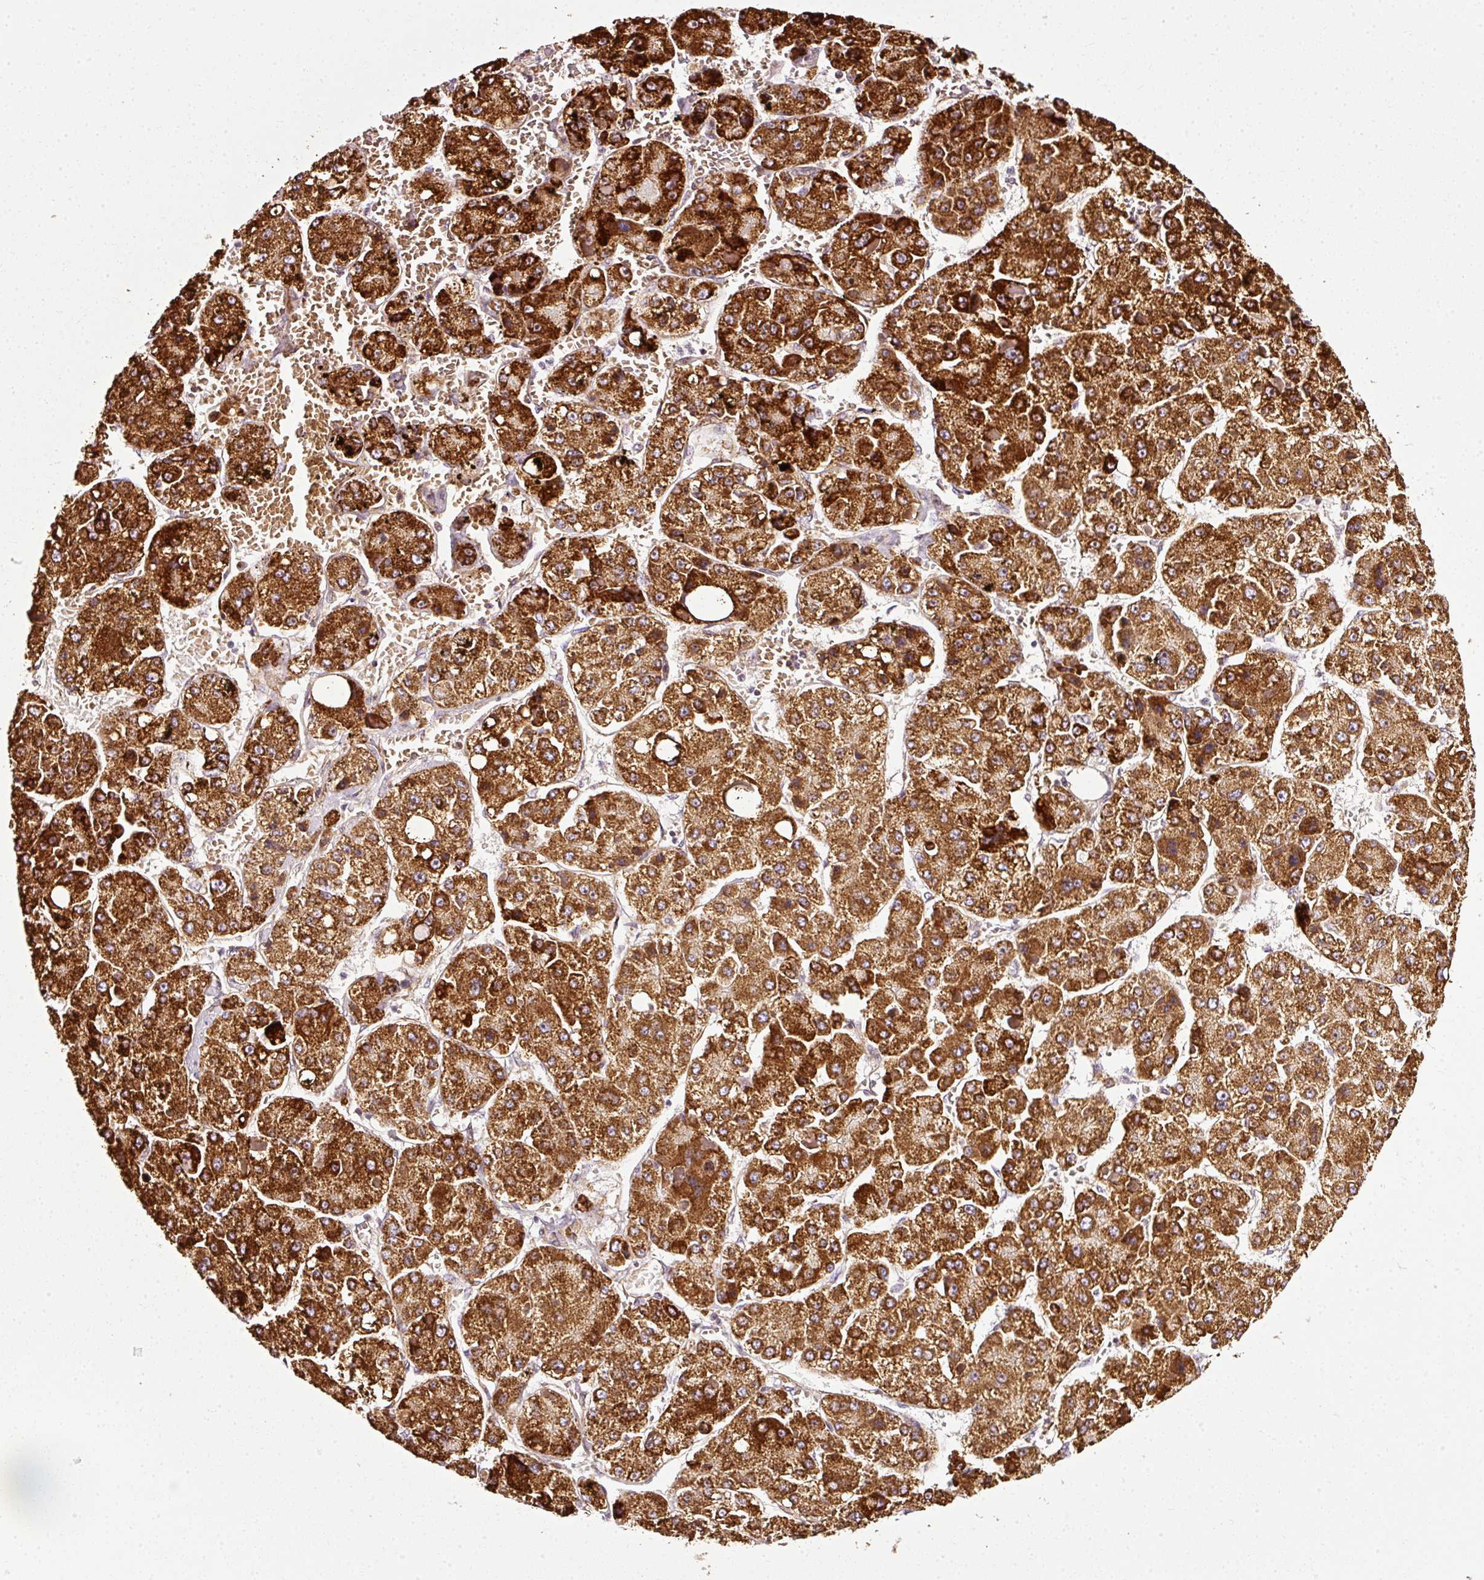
{"staining": {"intensity": "strong", "quantity": ">75%", "location": "cytoplasmic/membranous"}, "tissue": "liver cancer", "cell_type": "Tumor cells", "image_type": "cancer", "snomed": [{"axis": "morphology", "description": "Carcinoma, Hepatocellular, NOS"}, {"axis": "topography", "description": "Liver"}], "caption": "A brown stain shows strong cytoplasmic/membranous staining of a protein in human liver cancer (hepatocellular carcinoma) tumor cells.", "gene": "ISCU", "patient": {"sex": "female", "age": 73}}